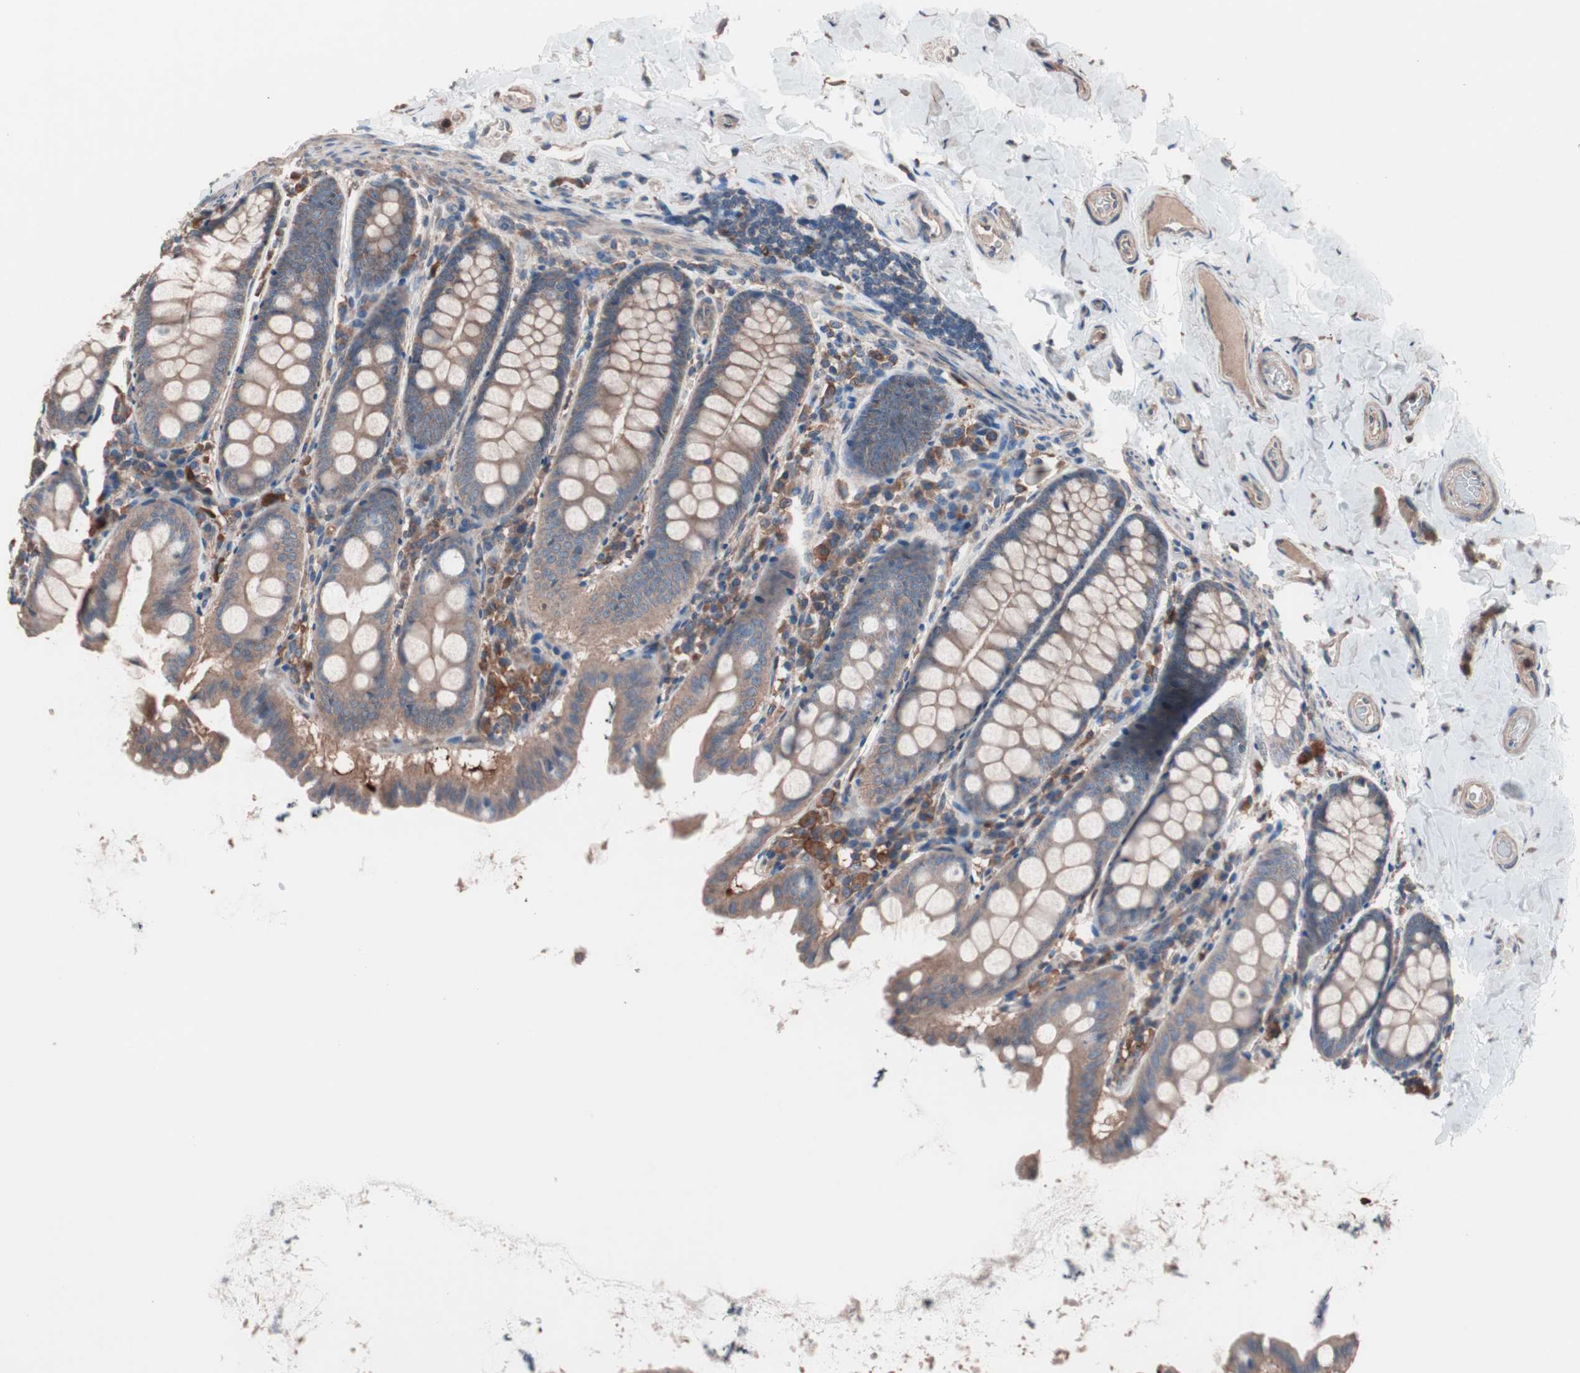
{"staining": {"intensity": "weak", "quantity": ">75%", "location": "cytoplasmic/membranous"}, "tissue": "colon", "cell_type": "Endothelial cells", "image_type": "normal", "snomed": [{"axis": "morphology", "description": "Normal tissue, NOS"}, {"axis": "topography", "description": "Colon"}], "caption": "Colon stained for a protein (brown) displays weak cytoplasmic/membranous positive expression in about >75% of endothelial cells.", "gene": "ATG7", "patient": {"sex": "female", "age": 61}}